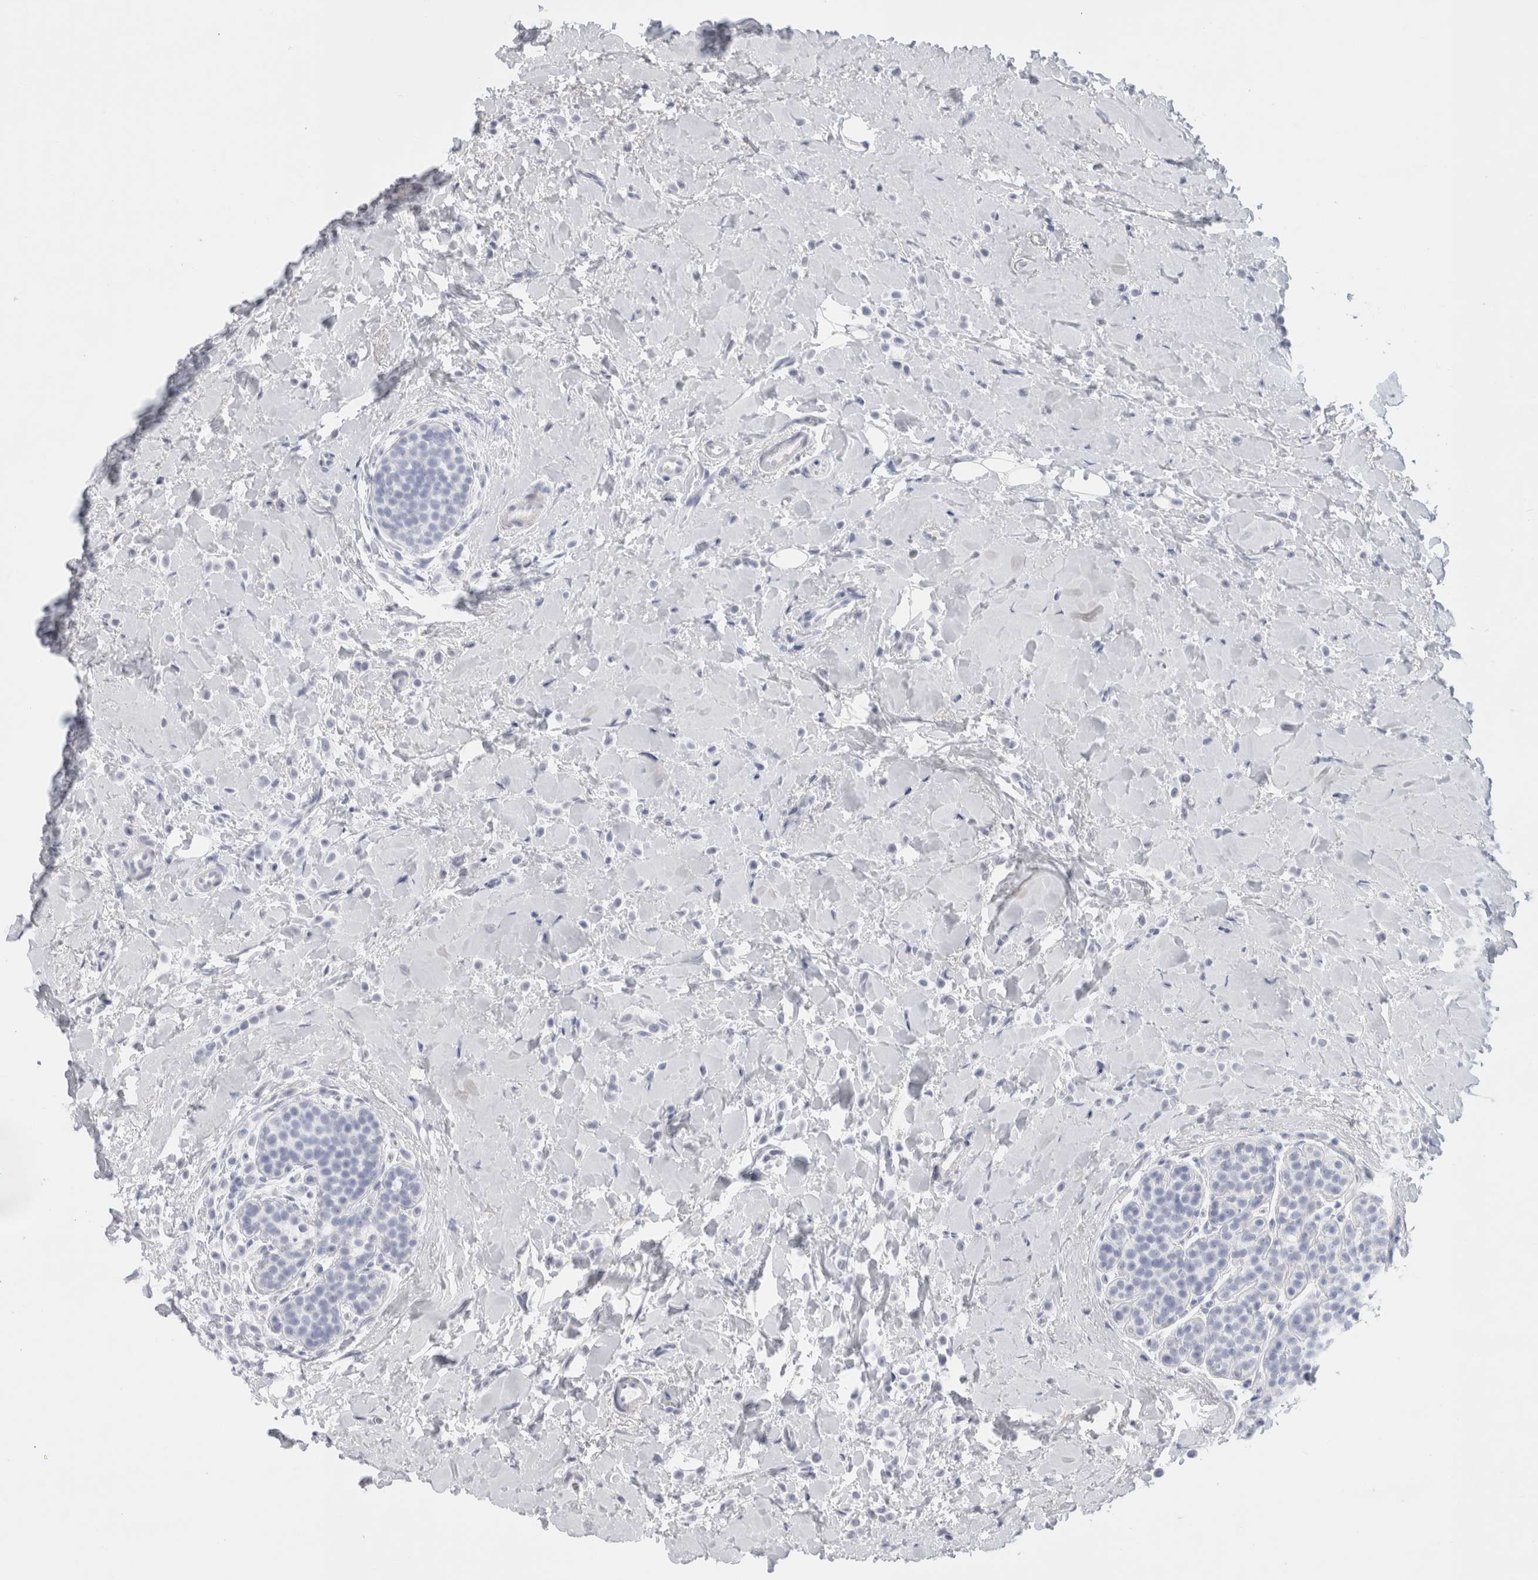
{"staining": {"intensity": "negative", "quantity": "none", "location": "none"}, "tissue": "breast cancer", "cell_type": "Tumor cells", "image_type": "cancer", "snomed": [{"axis": "morphology", "description": "Normal tissue, NOS"}, {"axis": "morphology", "description": "Lobular carcinoma"}, {"axis": "topography", "description": "Breast"}], "caption": "Immunohistochemistry micrograph of breast cancer (lobular carcinoma) stained for a protein (brown), which exhibits no staining in tumor cells.", "gene": "MUC15", "patient": {"sex": "female", "age": 50}}